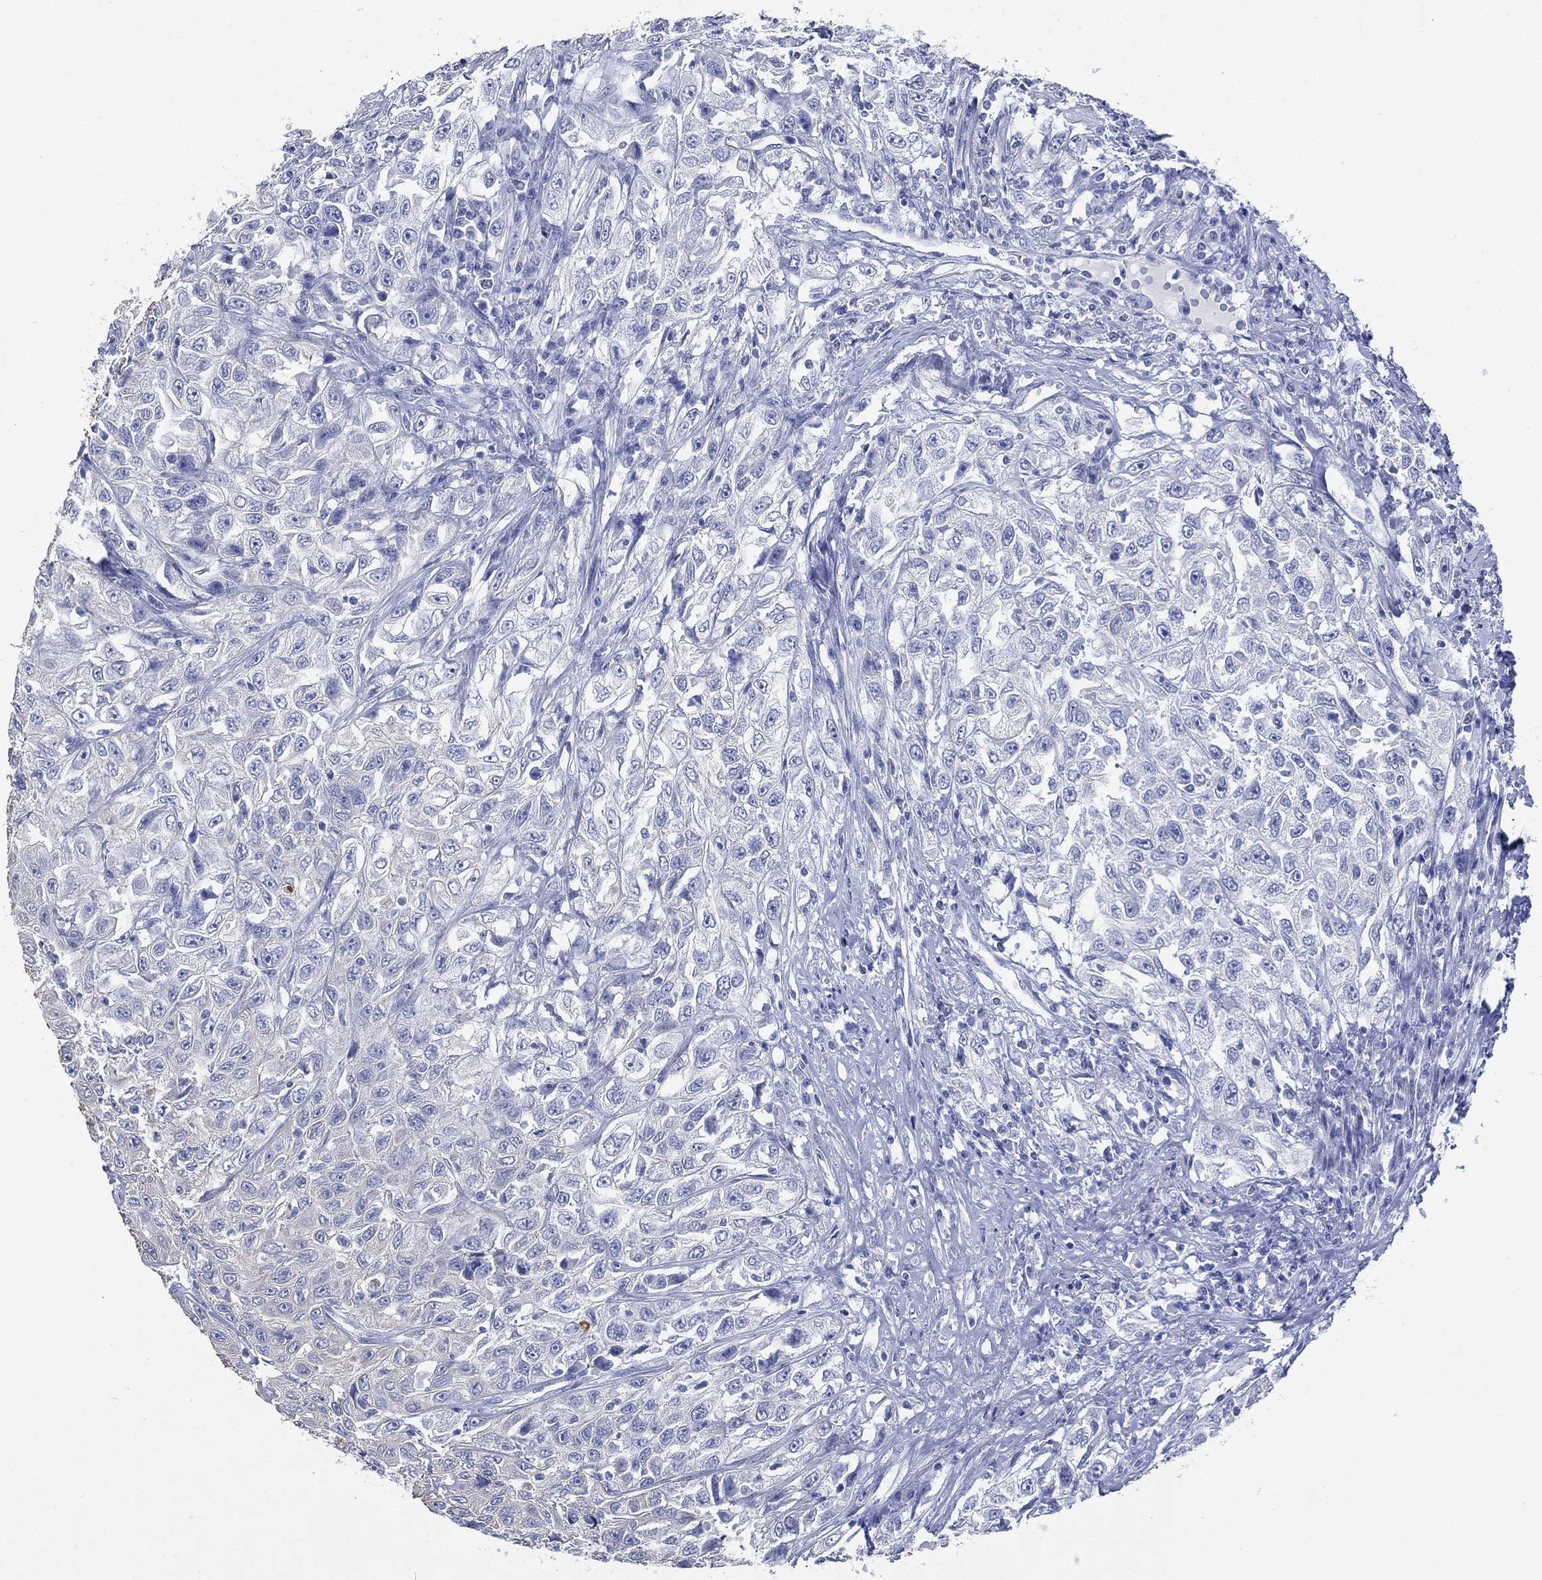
{"staining": {"intensity": "negative", "quantity": "none", "location": "none"}, "tissue": "urothelial cancer", "cell_type": "Tumor cells", "image_type": "cancer", "snomed": [{"axis": "morphology", "description": "Urothelial carcinoma, High grade"}, {"axis": "topography", "description": "Urinary bladder"}], "caption": "A high-resolution photomicrograph shows IHC staining of high-grade urothelial carcinoma, which reveals no significant staining in tumor cells. (DAB (3,3'-diaminobenzidine) immunohistochemistry visualized using brightfield microscopy, high magnification).", "gene": "FMO1", "patient": {"sex": "female", "age": 56}}